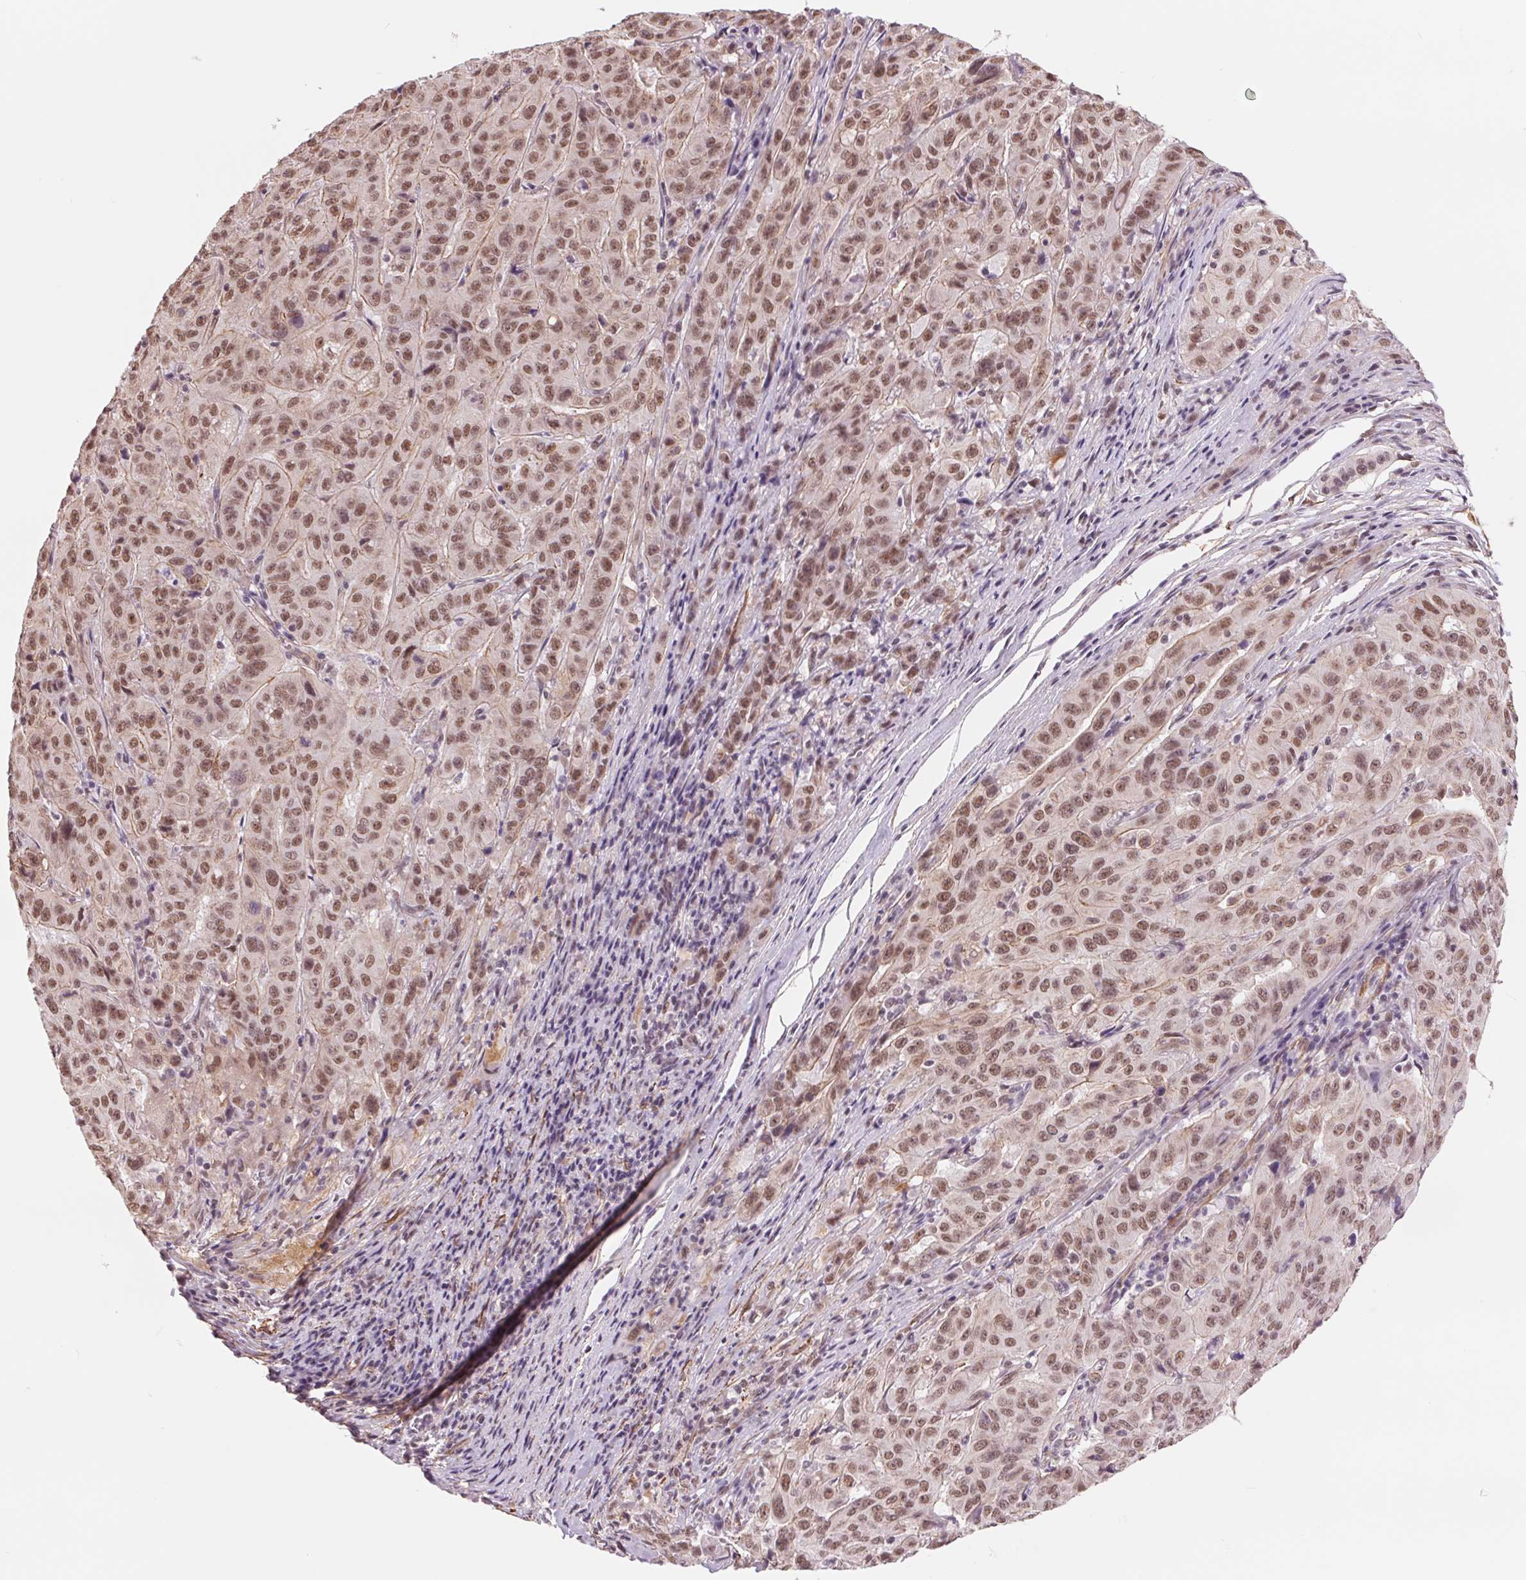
{"staining": {"intensity": "moderate", "quantity": ">75%", "location": "nuclear"}, "tissue": "pancreatic cancer", "cell_type": "Tumor cells", "image_type": "cancer", "snomed": [{"axis": "morphology", "description": "Adenocarcinoma, NOS"}, {"axis": "topography", "description": "Pancreas"}], "caption": "This image demonstrates immunohistochemistry staining of pancreatic cancer, with medium moderate nuclear expression in about >75% of tumor cells.", "gene": "BCAT1", "patient": {"sex": "male", "age": 63}}